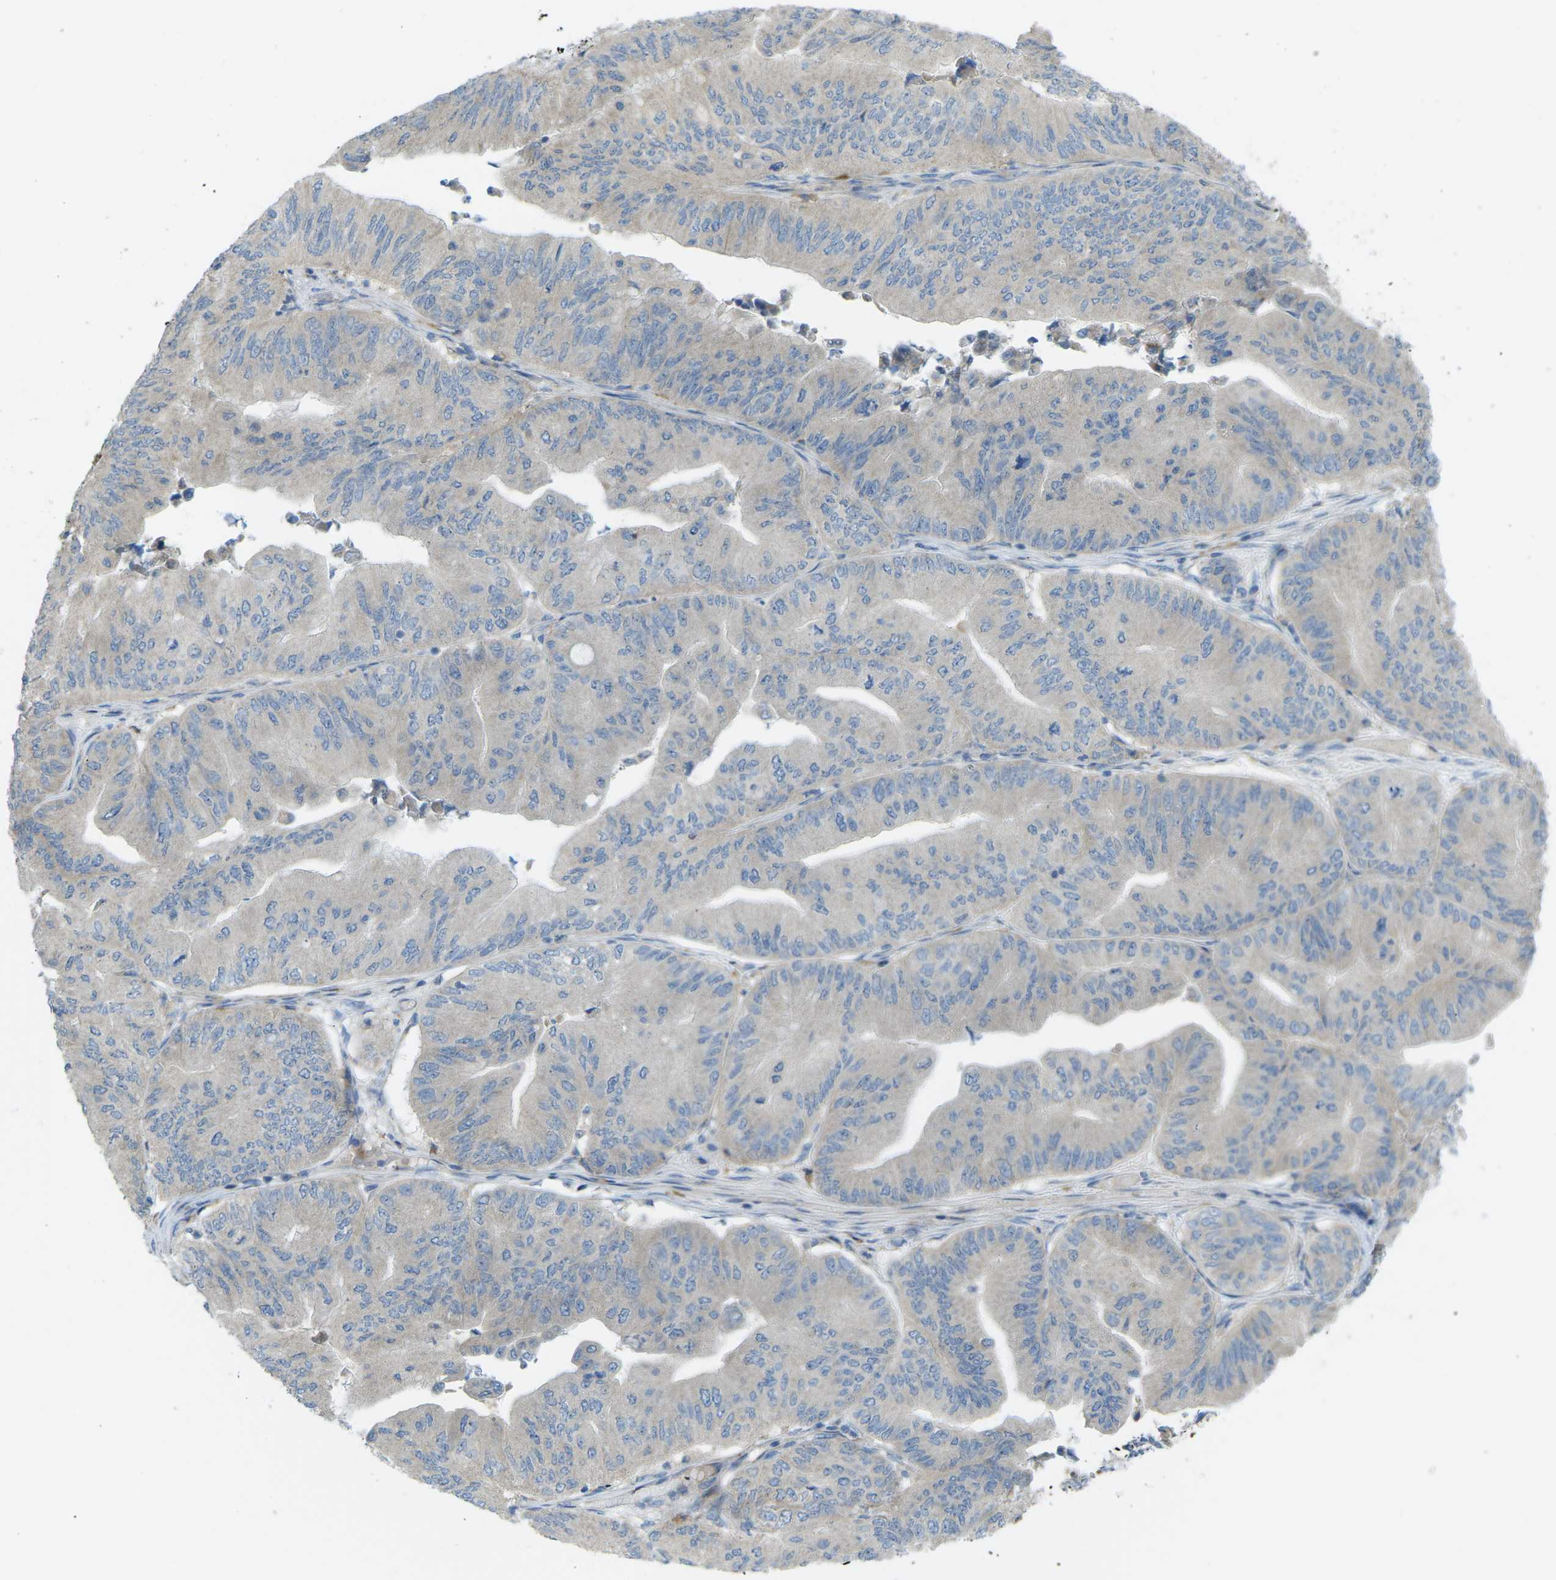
{"staining": {"intensity": "negative", "quantity": "none", "location": "none"}, "tissue": "ovarian cancer", "cell_type": "Tumor cells", "image_type": "cancer", "snomed": [{"axis": "morphology", "description": "Cystadenocarcinoma, mucinous, NOS"}, {"axis": "topography", "description": "Ovary"}], "caption": "Human ovarian cancer stained for a protein using immunohistochemistry (IHC) displays no staining in tumor cells.", "gene": "MYLK4", "patient": {"sex": "female", "age": 61}}